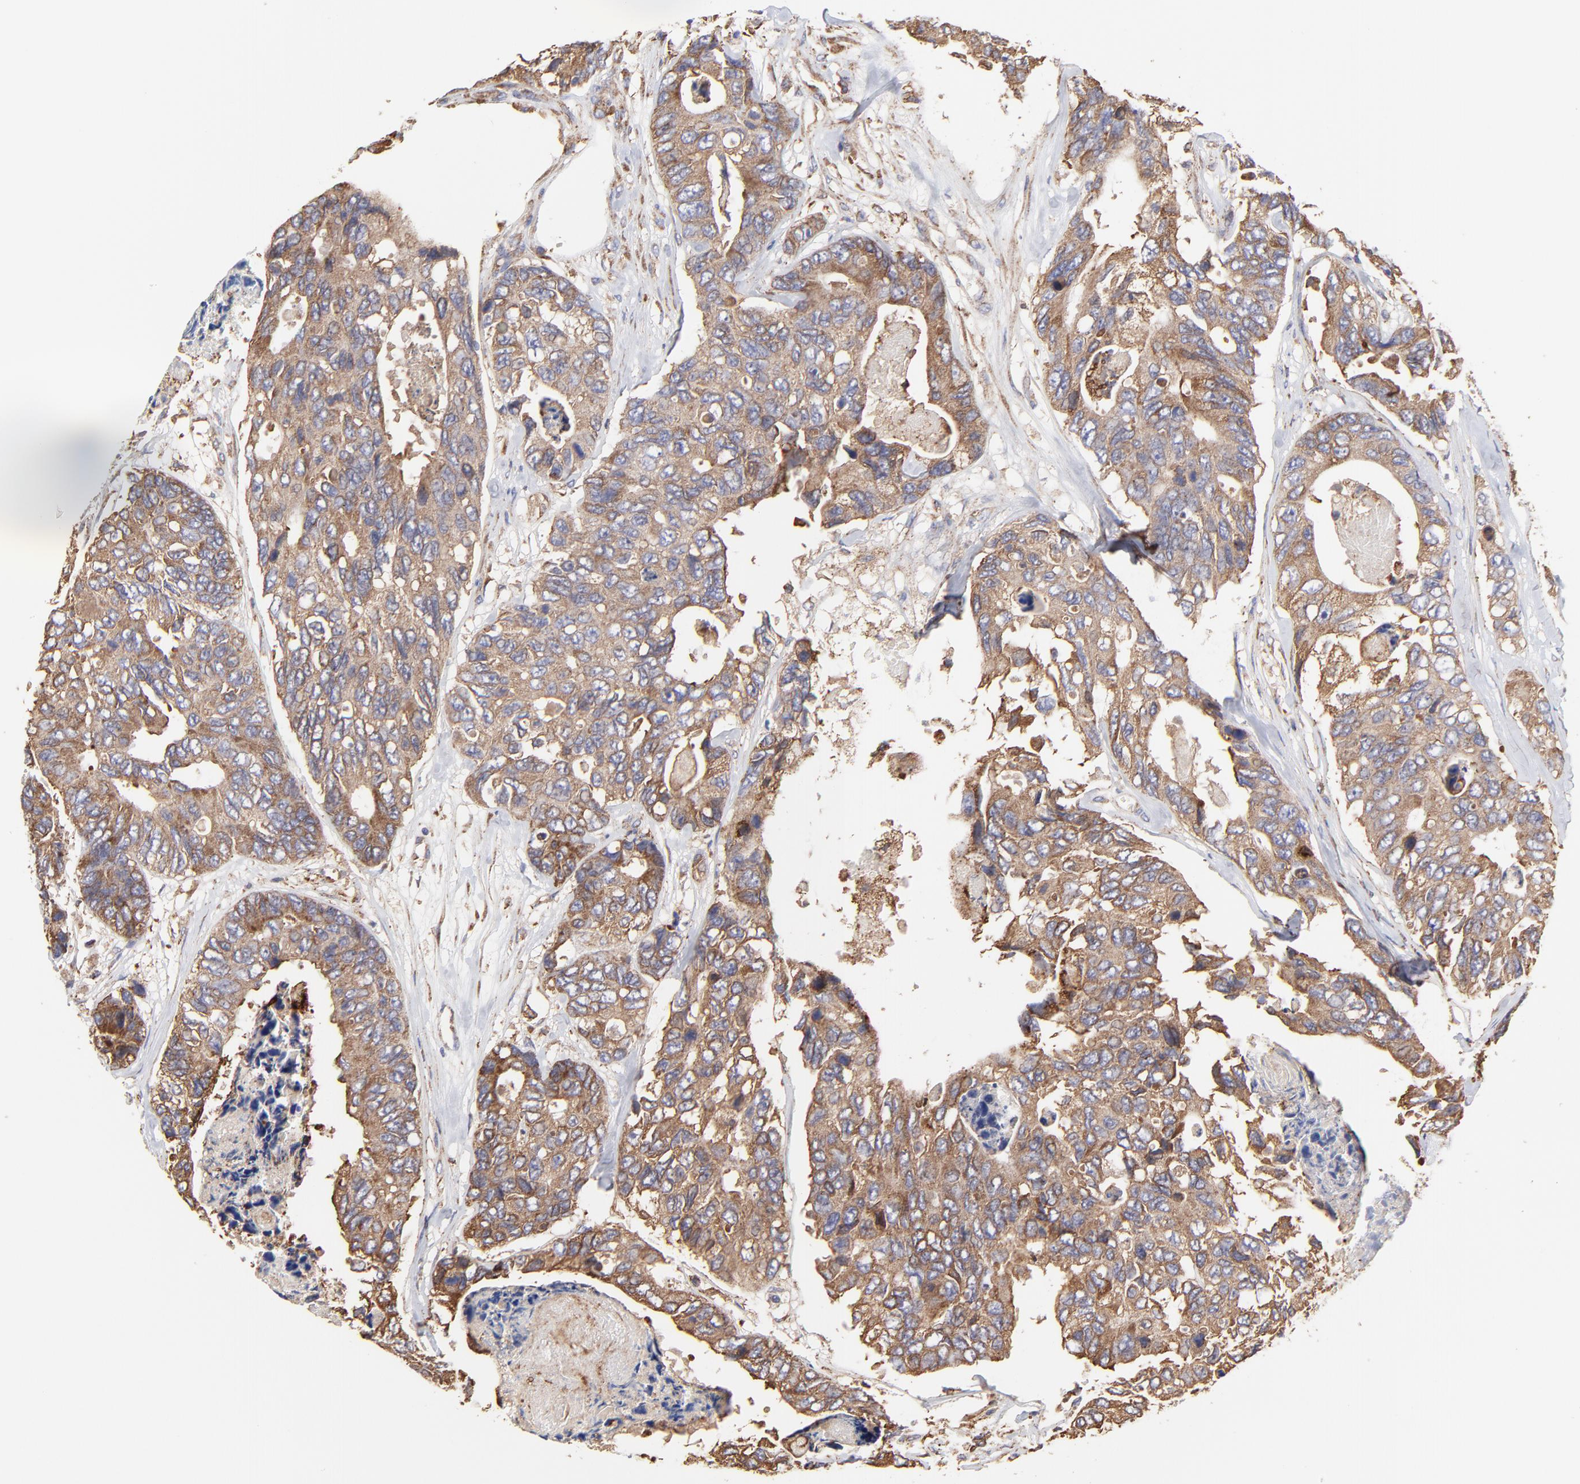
{"staining": {"intensity": "moderate", "quantity": ">75%", "location": "cytoplasmic/membranous"}, "tissue": "colorectal cancer", "cell_type": "Tumor cells", "image_type": "cancer", "snomed": [{"axis": "morphology", "description": "Adenocarcinoma, NOS"}, {"axis": "topography", "description": "Colon"}], "caption": "The photomicrograph reveals staining of colorectal adenocarcinoma, revealing moderate cytoplasmic/membranous protein staining (brown color) within tumor cells.", "gene": "PFKM", "patient": {"sex": "female", "age": 86}}